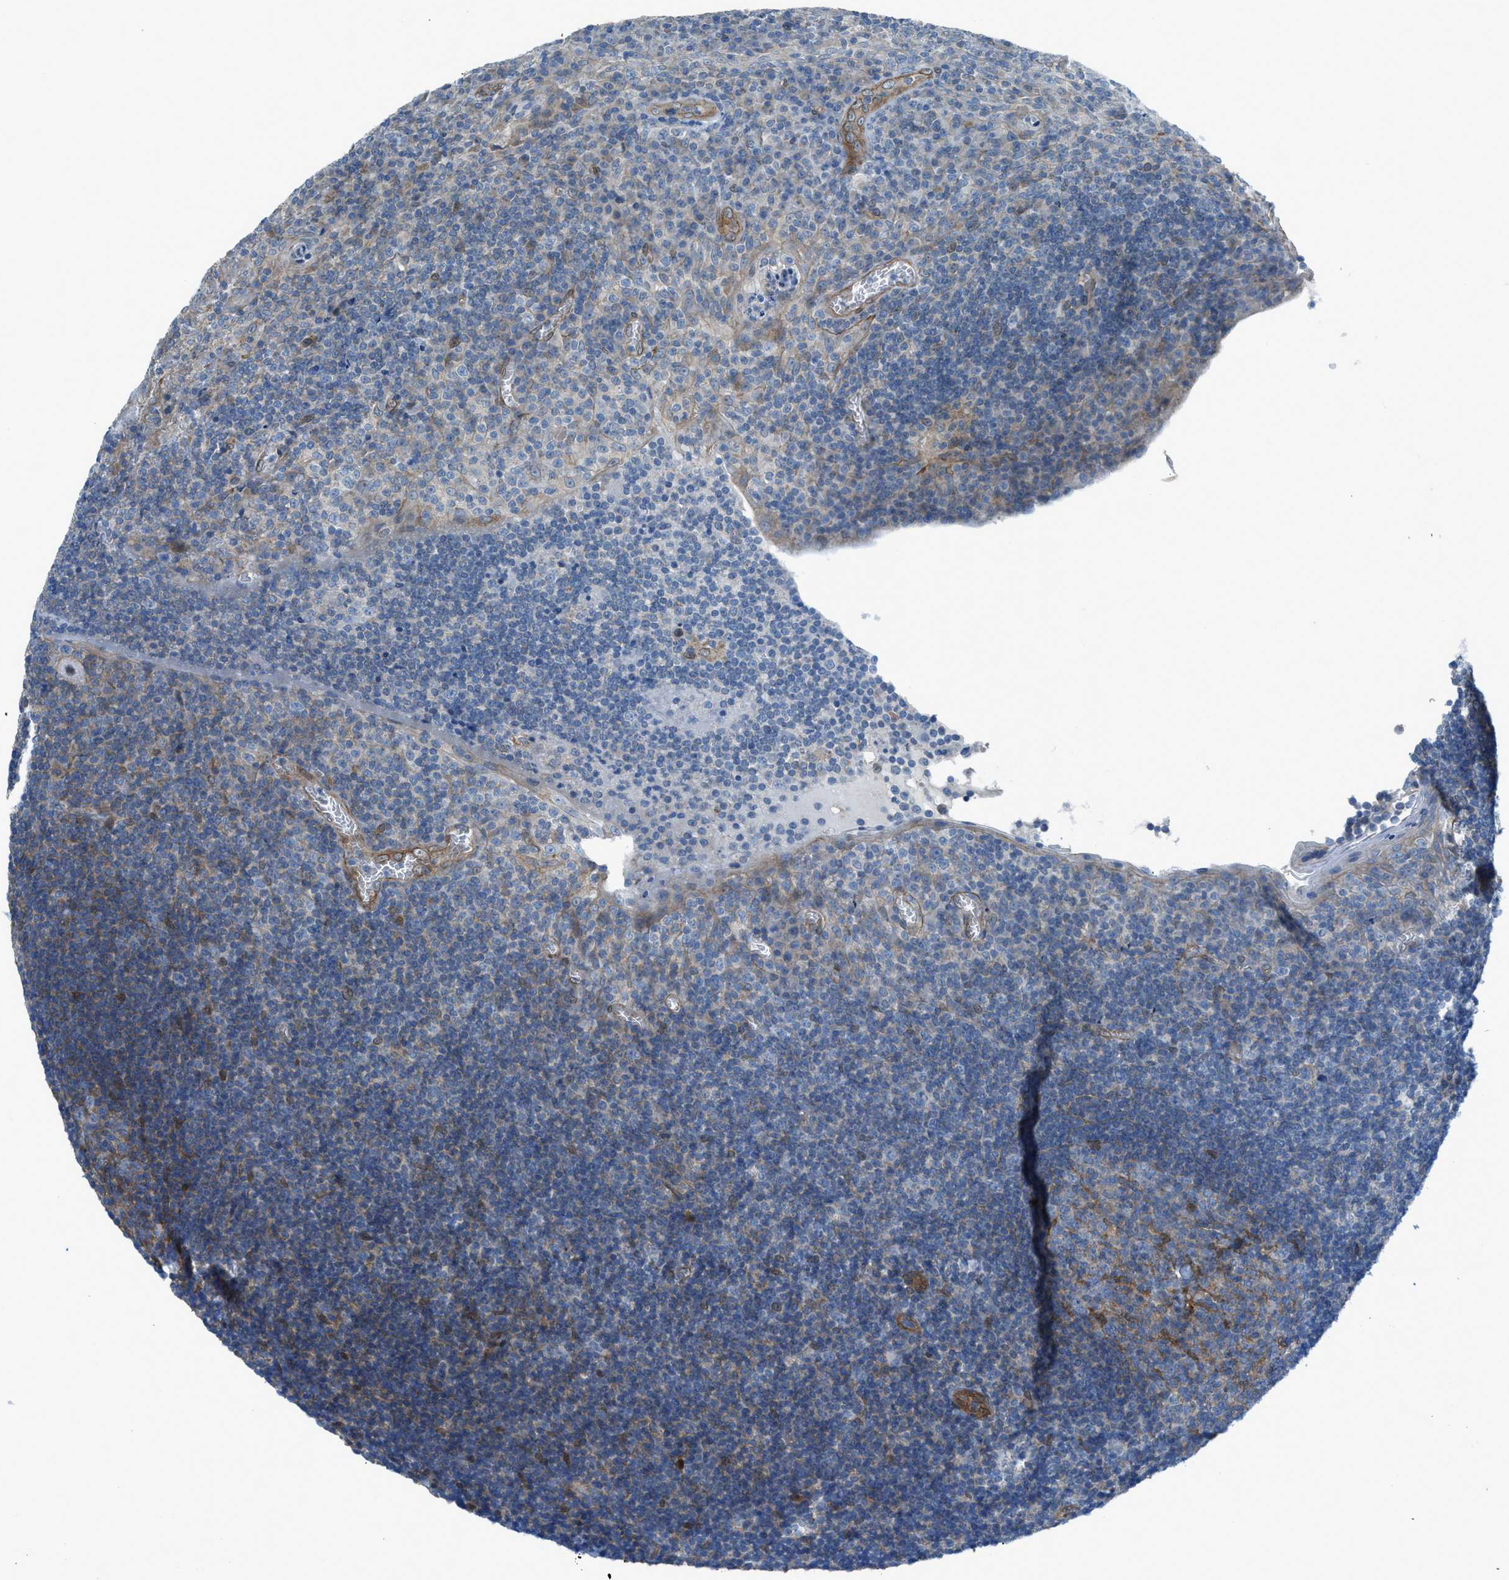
{"staining": {"intensity": "moderate", "quantity": "<25%", "location": "cytoplasmic/membranous"}, "tissue": "tonsil", "cell_type": "Germinal center cells", "image_type": "normal", "snomed": [{"axis": "morphology", "description": "Normal tissue, NOS"}, {"axis": "topography", "description": "Tonsil"}], "caption": "Immunohistochemistry (IHC) staining of benign tonsil, which displays low levels of moderate cytoplasmic/membranous staining in approximately <25% of germinal center cells indicating moderate cytoplasmic/membranous protein staining. The staining was performed using DAB (brown) for protein detection and nuclei were counterstained in hematoxylin (blue).", "gene": "PRKN", "patient": {"sex": "male", "age": 37}}